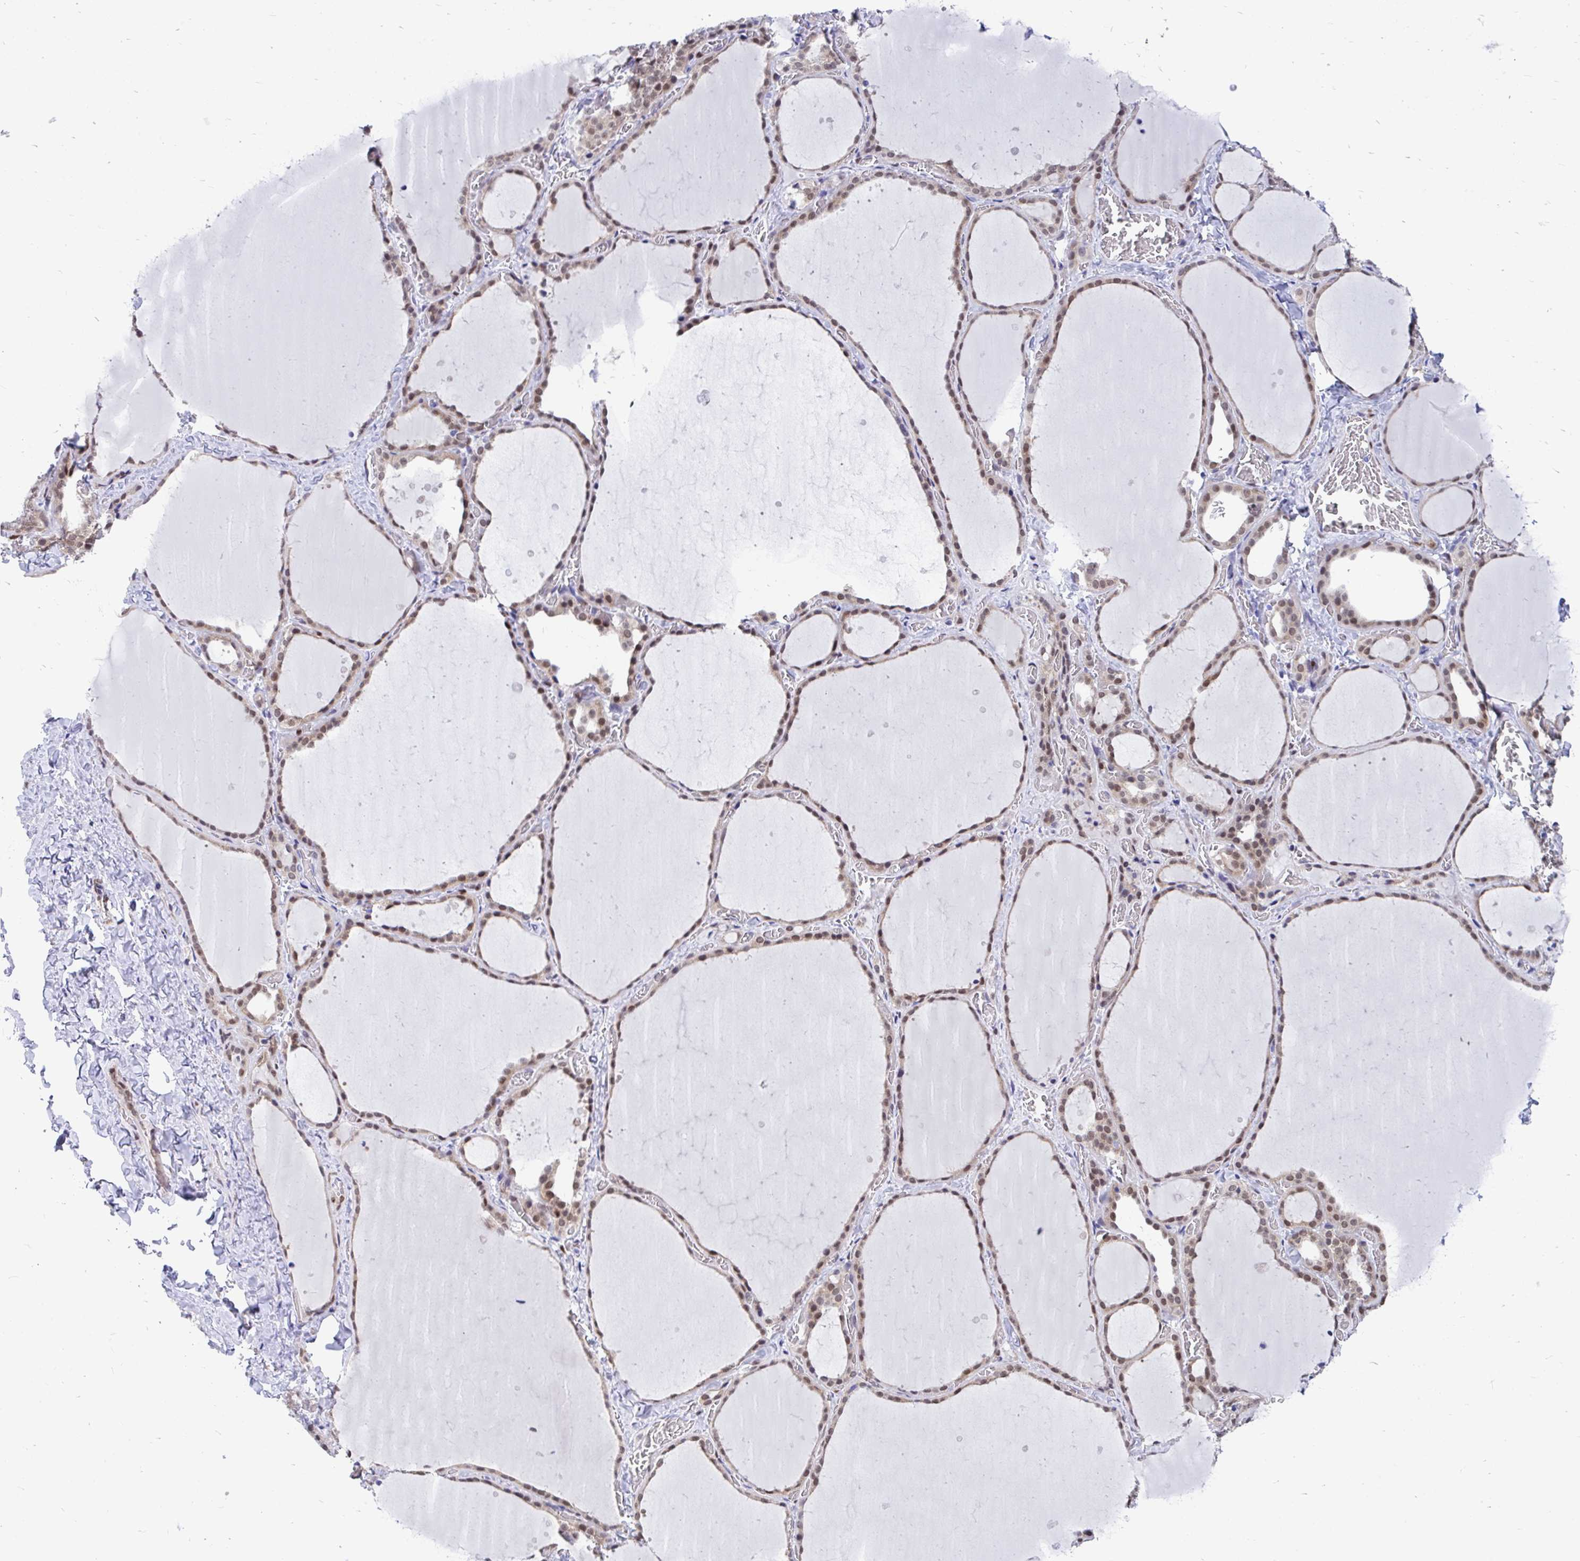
{"staining": {"intensity": "moderate", "quantity": "25%-75%", "location": "nuclear"}, "tissue": "thyroid gland", "cell_type": "Glandular cells", "image_type": "normal", "snomed": [{"axis": "morphology", "description": "Normal tissue, NOS"}, {"axis": "topography", "description": "Thyroid gland"}], "caption": "A brown stain shows moderate nuclear expression of a protein in glandular cells of benign thyroid gland.", "gene": "RBPMS", "patient": {"sex": "female", "age": 36}}